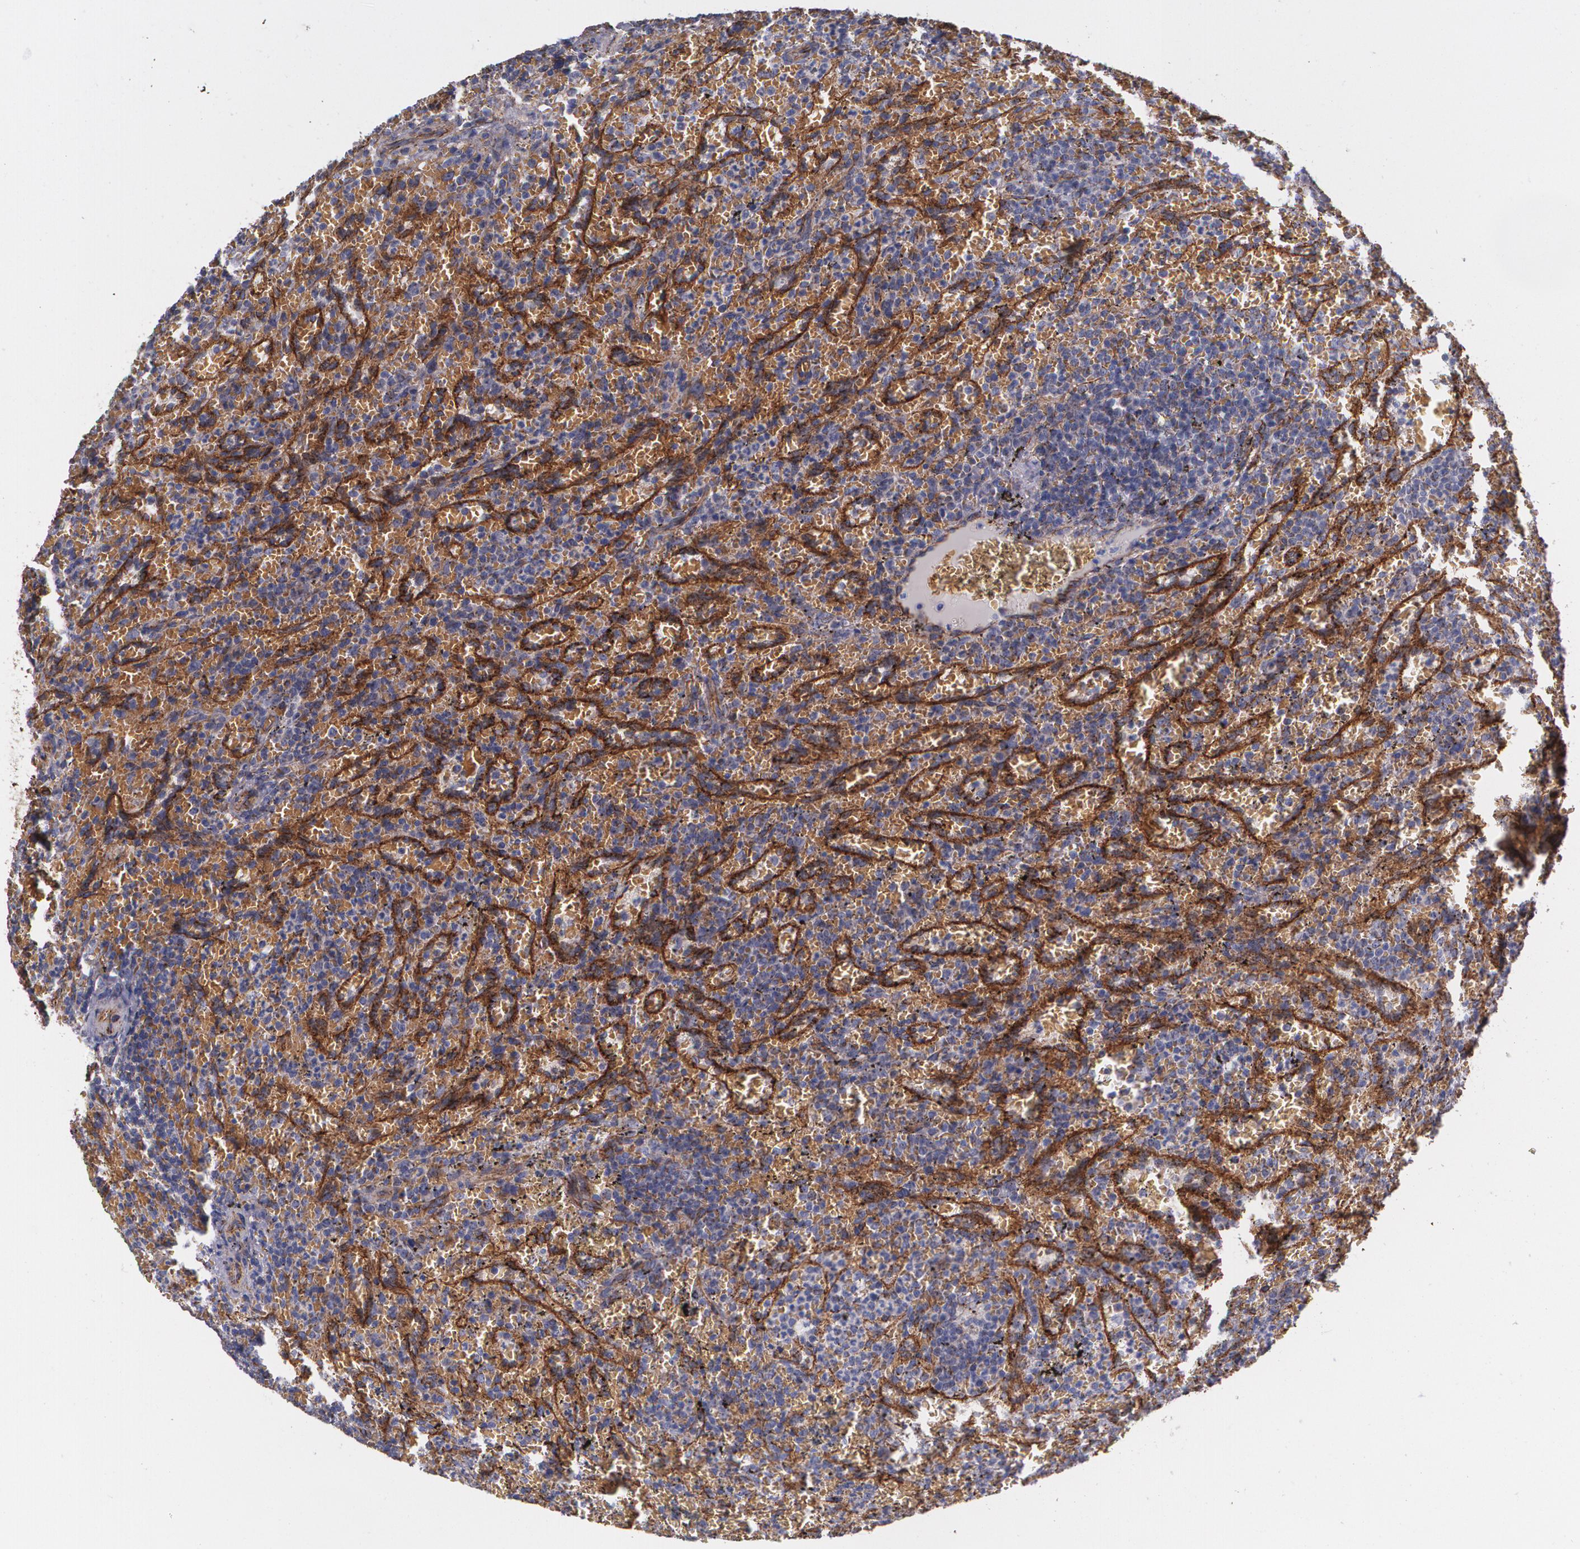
{"staining": {"intensity": "negative", "quantity": "none", "location": "none"}, "tissue": "lymphoma", "cell_type": "Tumor cells", "image_type": "cancer", "snomed": [{"axis": "morphology", "description": "Malignant lymphoma, non-Hodgkin's type, Low grade"}, {"axis": "topography", "description": "Spleen"}], "caption": "A high-resolution photomicrograph shows IHC staining of malignant lymphoma, non-Hodgkin's type (low-grade), which demonstrates no significant positivity in tumor cells.", "gene": "TJP1", "patient": {"sex": "female", "age": 64}}